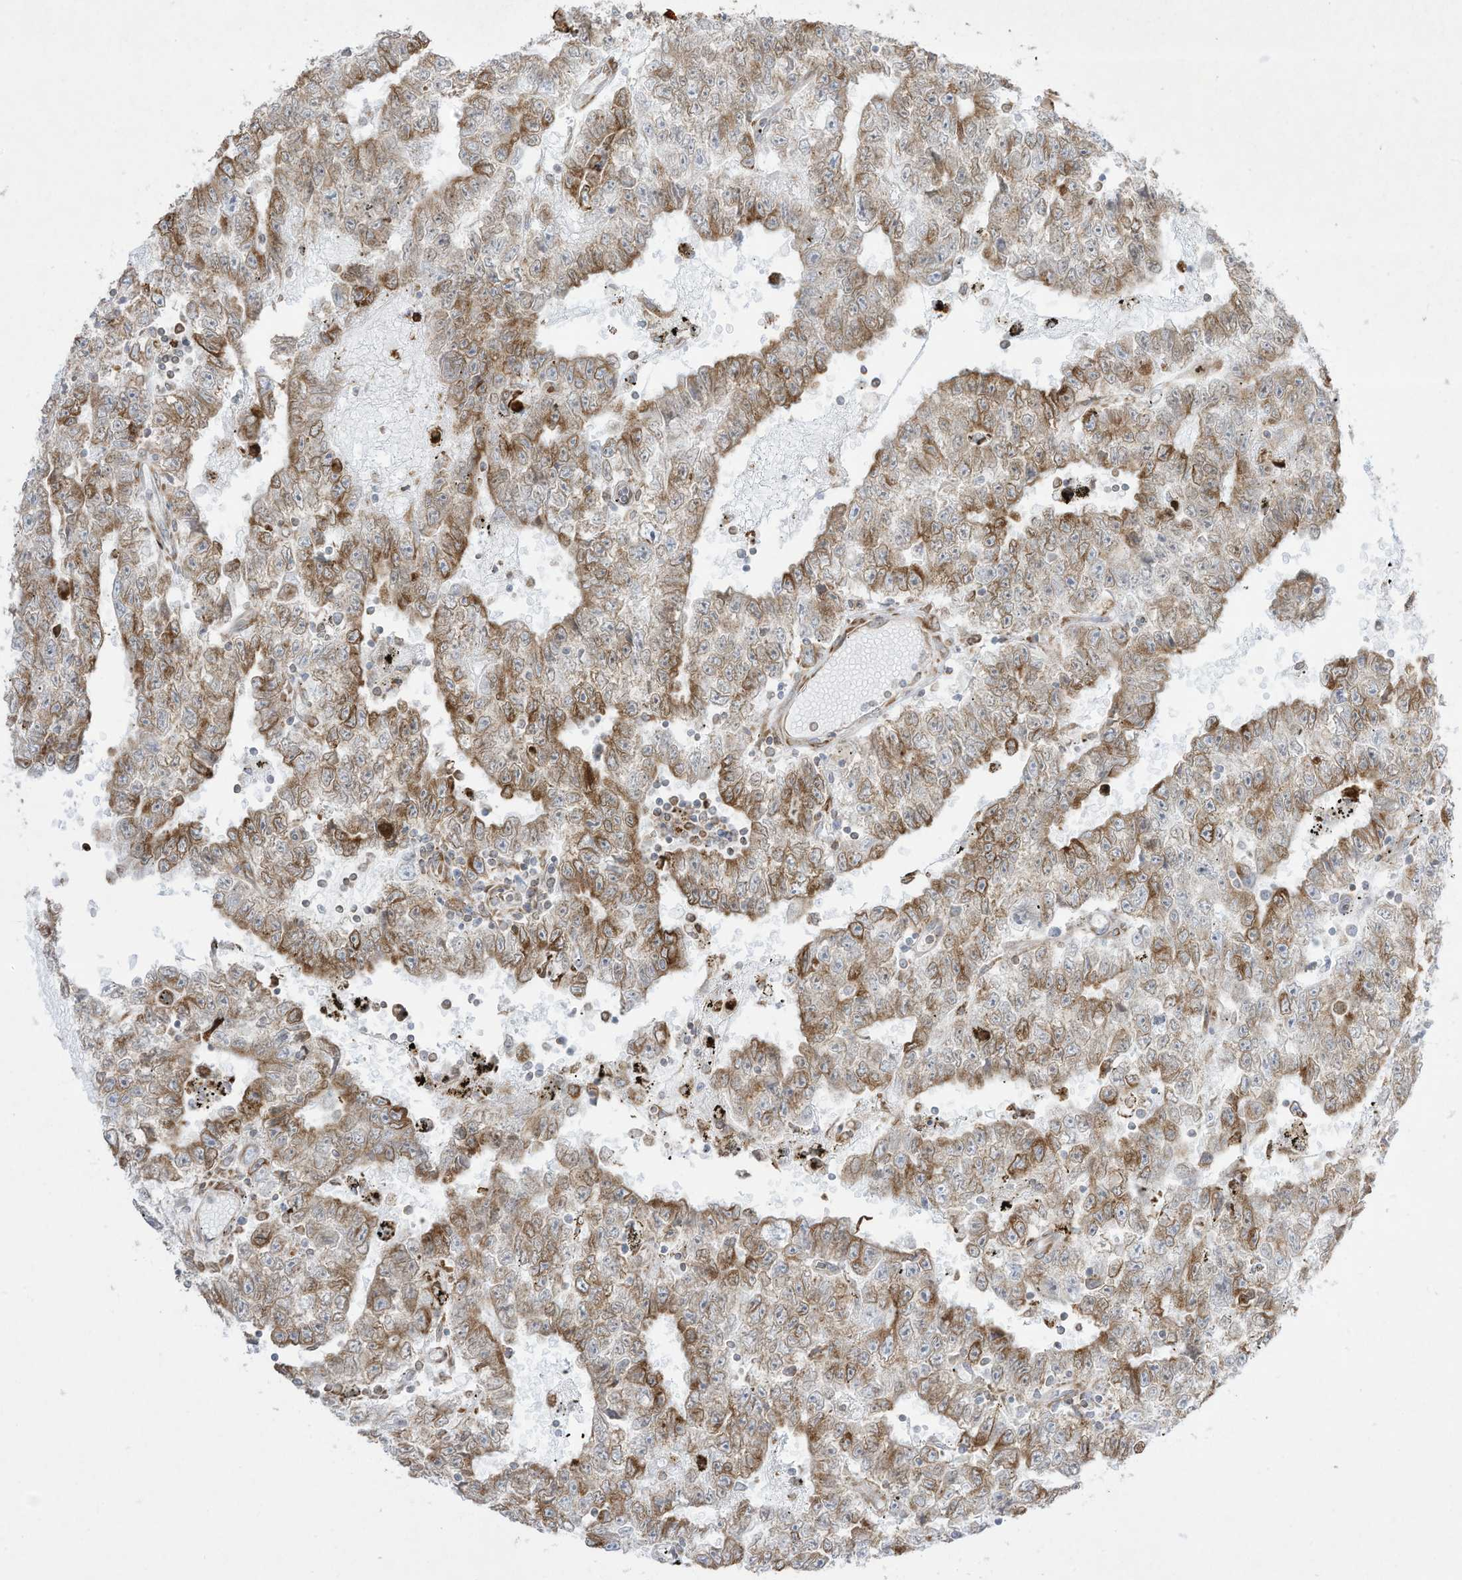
{"staining": {"intensity": "moderate", "quantity": "25%-75%", "location": "cytoplasmic/membranous"}, "tissue": "testis cancer", "cell_type": "Tumor cells", "image_type": "cancer", "snomed": [{"axis": "morphology", "description": "Carcinoma, Embryonal, NOS"}, {"axis": "topography", "description": "Testis"}], "caption": "Testis cancer tissue exhibits moderate cytoplasmic/membranous staining in about 25%-75% of tumor cells", "gene": "PTK6", "patient": {"sex": "male", "age": 25}}